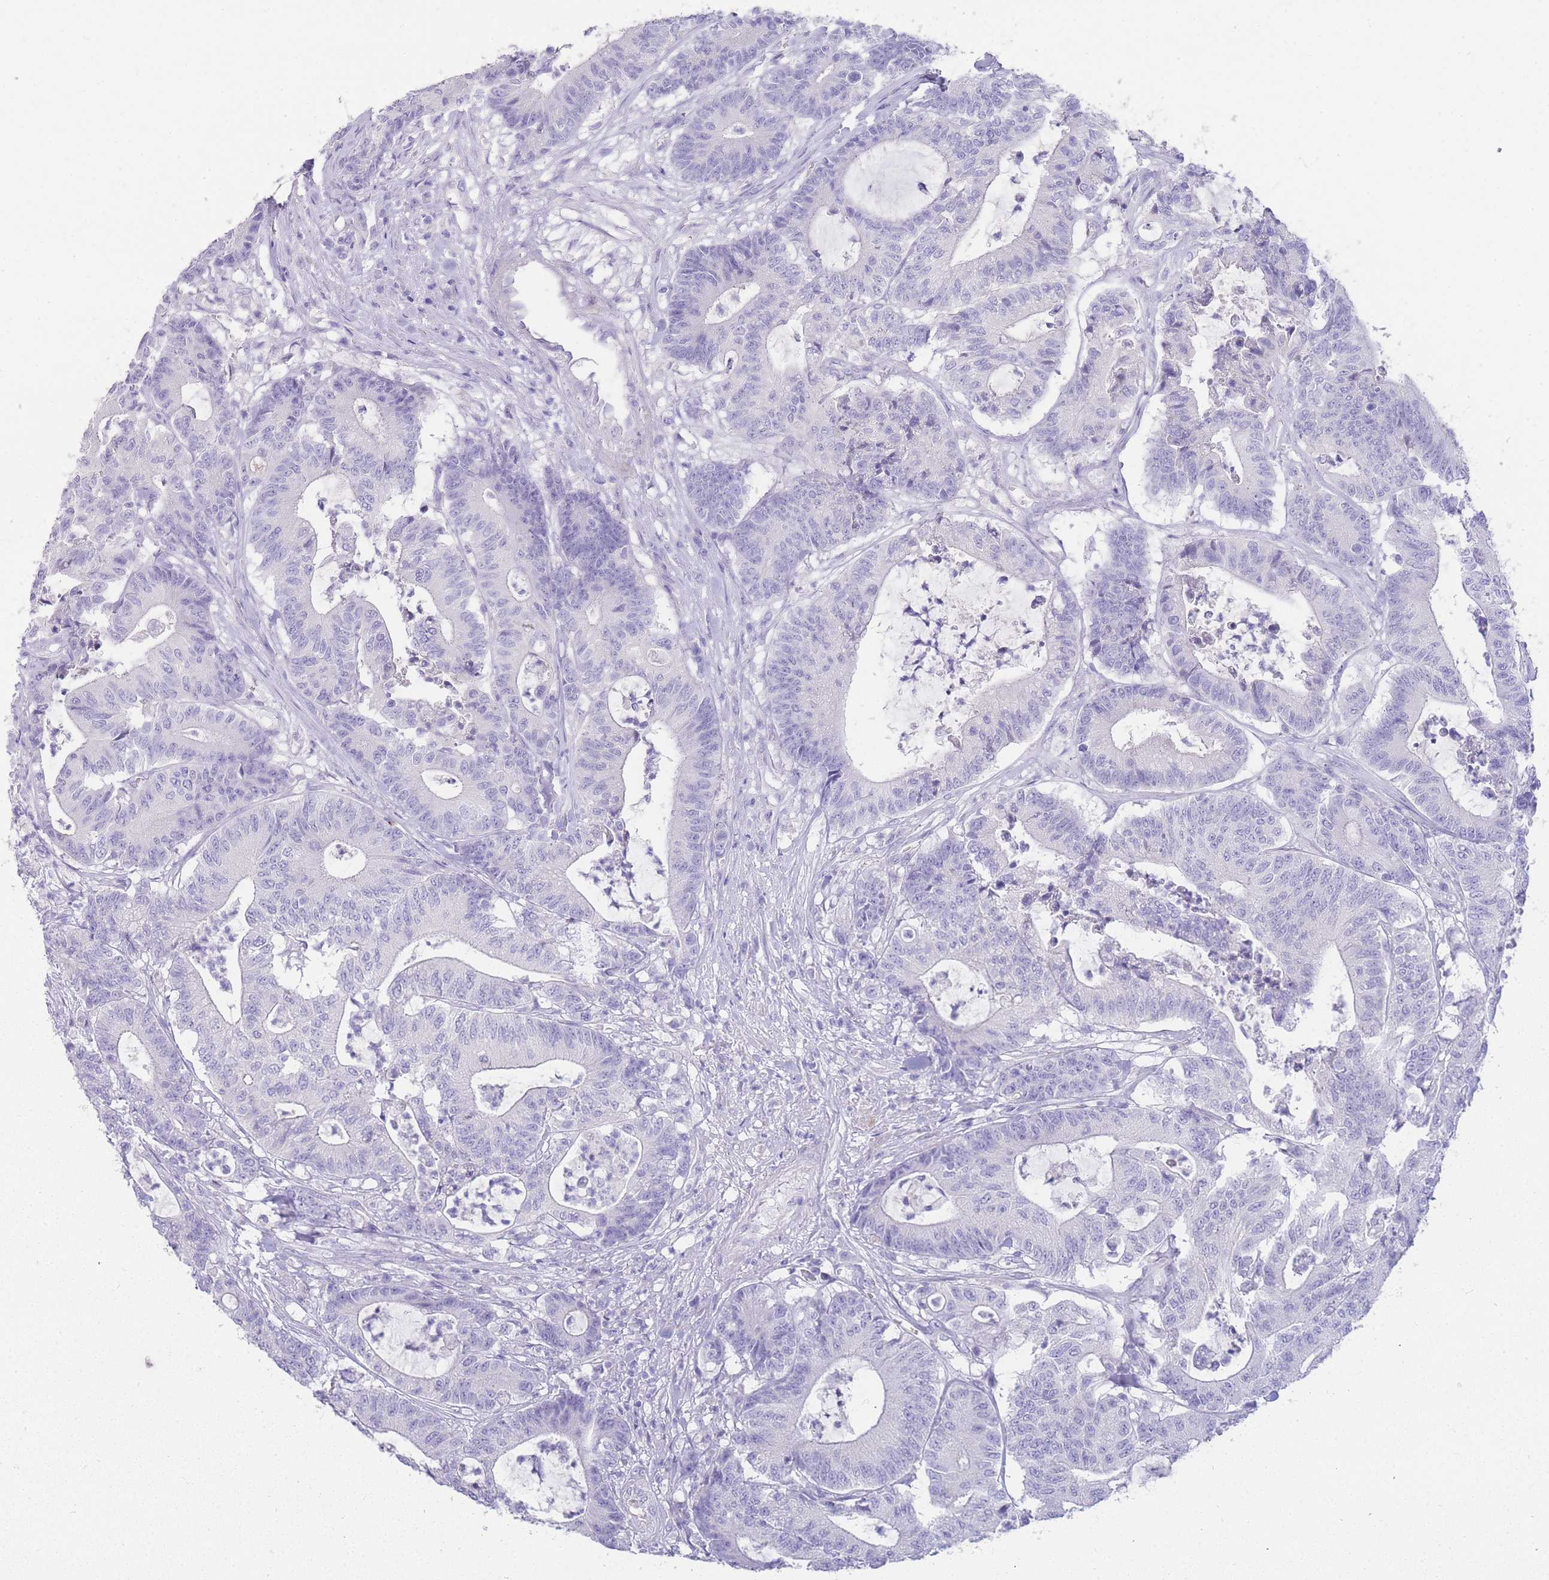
{"staining": {"intensity": "negative", "quantity": "none", "location": "none"}, "tissue": "colorectal cancer", "cell_type": "Tumor cells", "image_type": "cancer", "snomed": [{"axis": "morphology", "description": "Adenocarcinoma, NOS"}, {"axis": "topography", "description": "Colon"}], "caption": "Protein analysis of colorectal adenocarcinoma displays no significant expression in tumor cells.", "gene": "DPP4", "patient": {"sex": "female", "age": 84}}